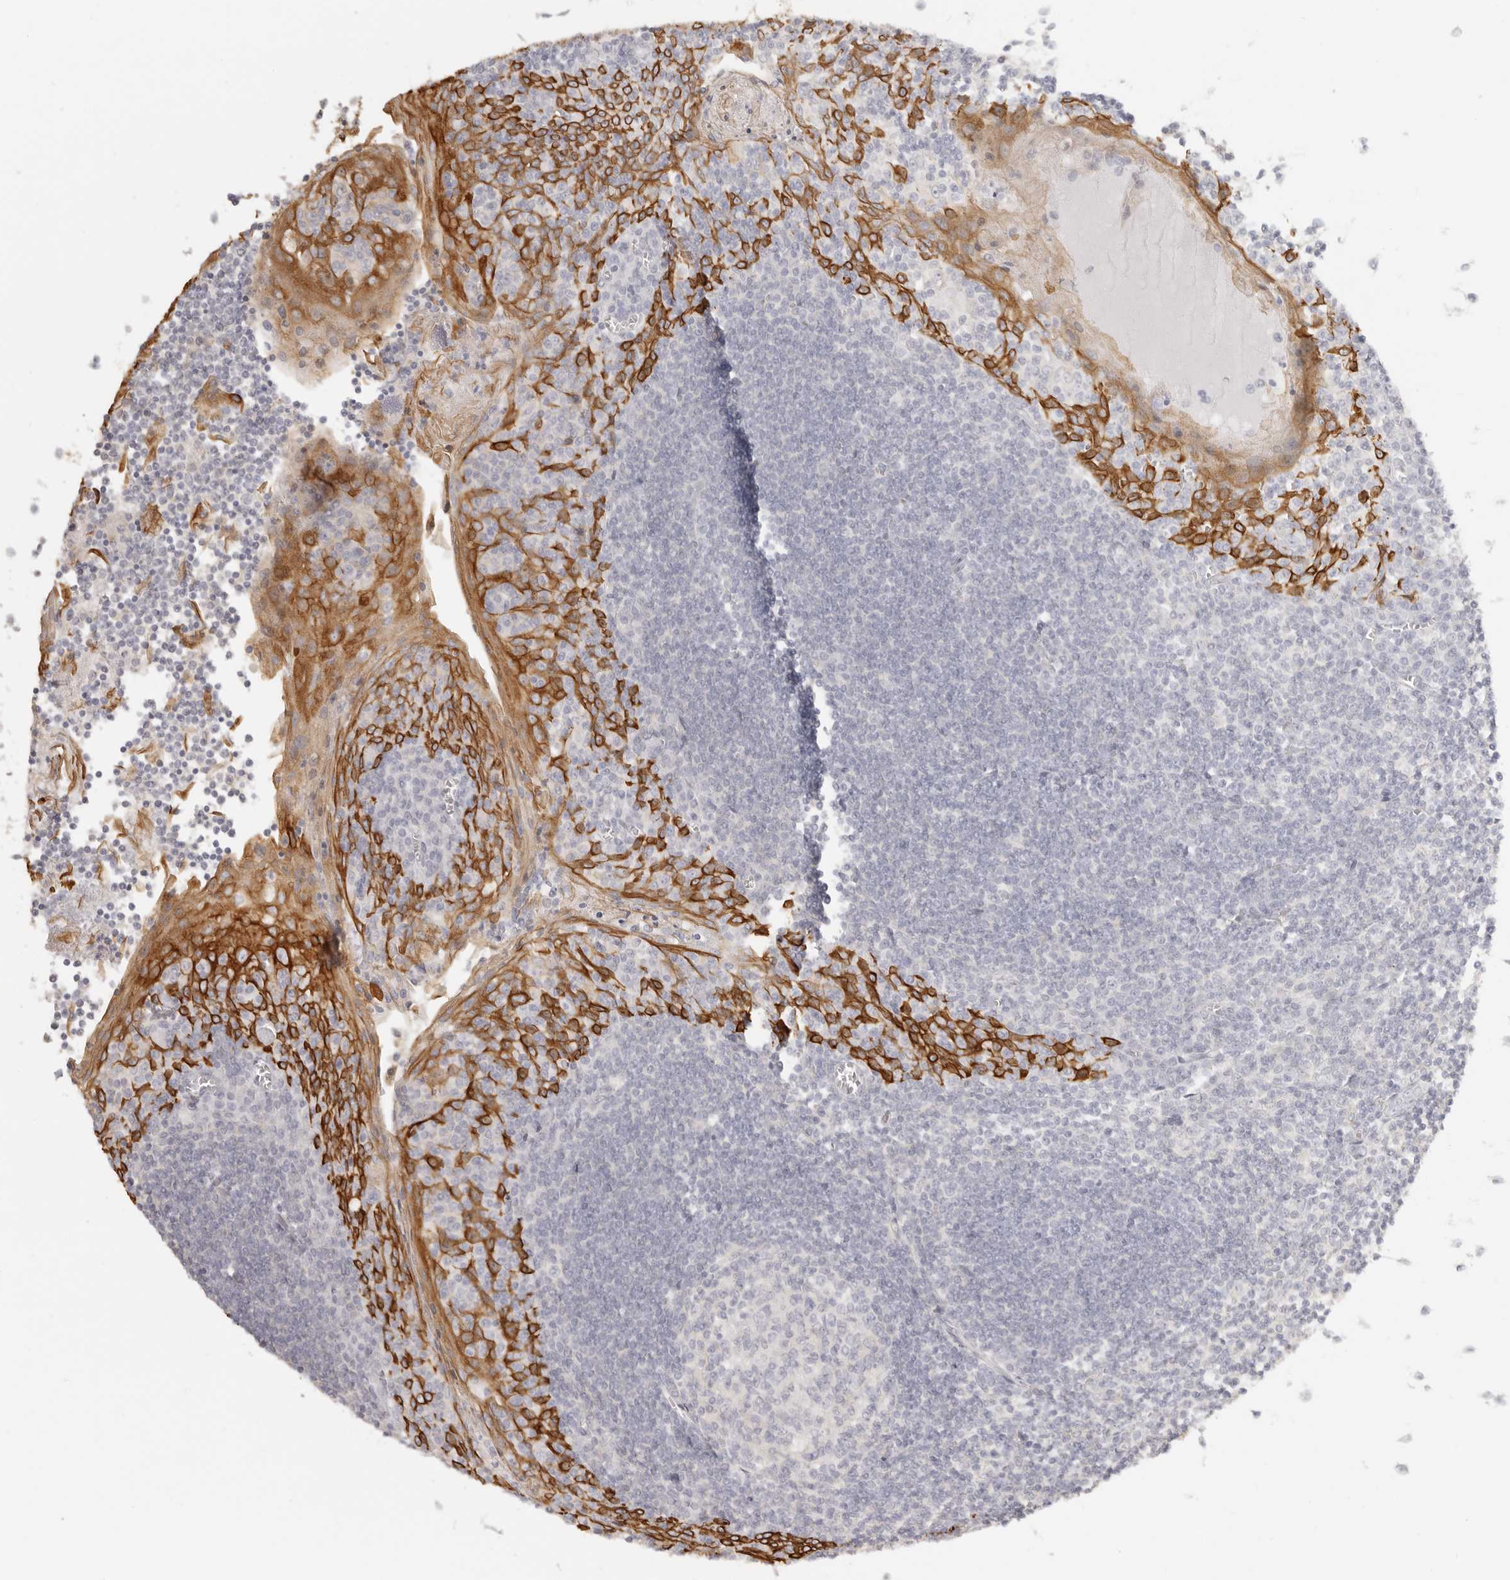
{"staining": {"intensity": "negative", "quantity": "none", "location": "none"}, "tissue": "tonsil", "cell_type": "Germinal center cells", "image_type": "normal", "snomed": [{"axis": "morphology", "description": "Normal tissue, NOS"}, {"axis": "topography", "description": "Tonsil"}], "caption": "Tonsil stained for a protein using IHC demonstrates no expression germinal center cells.", "gene": "RXFP1", "patient": {"sex": "male", "age": 27}}